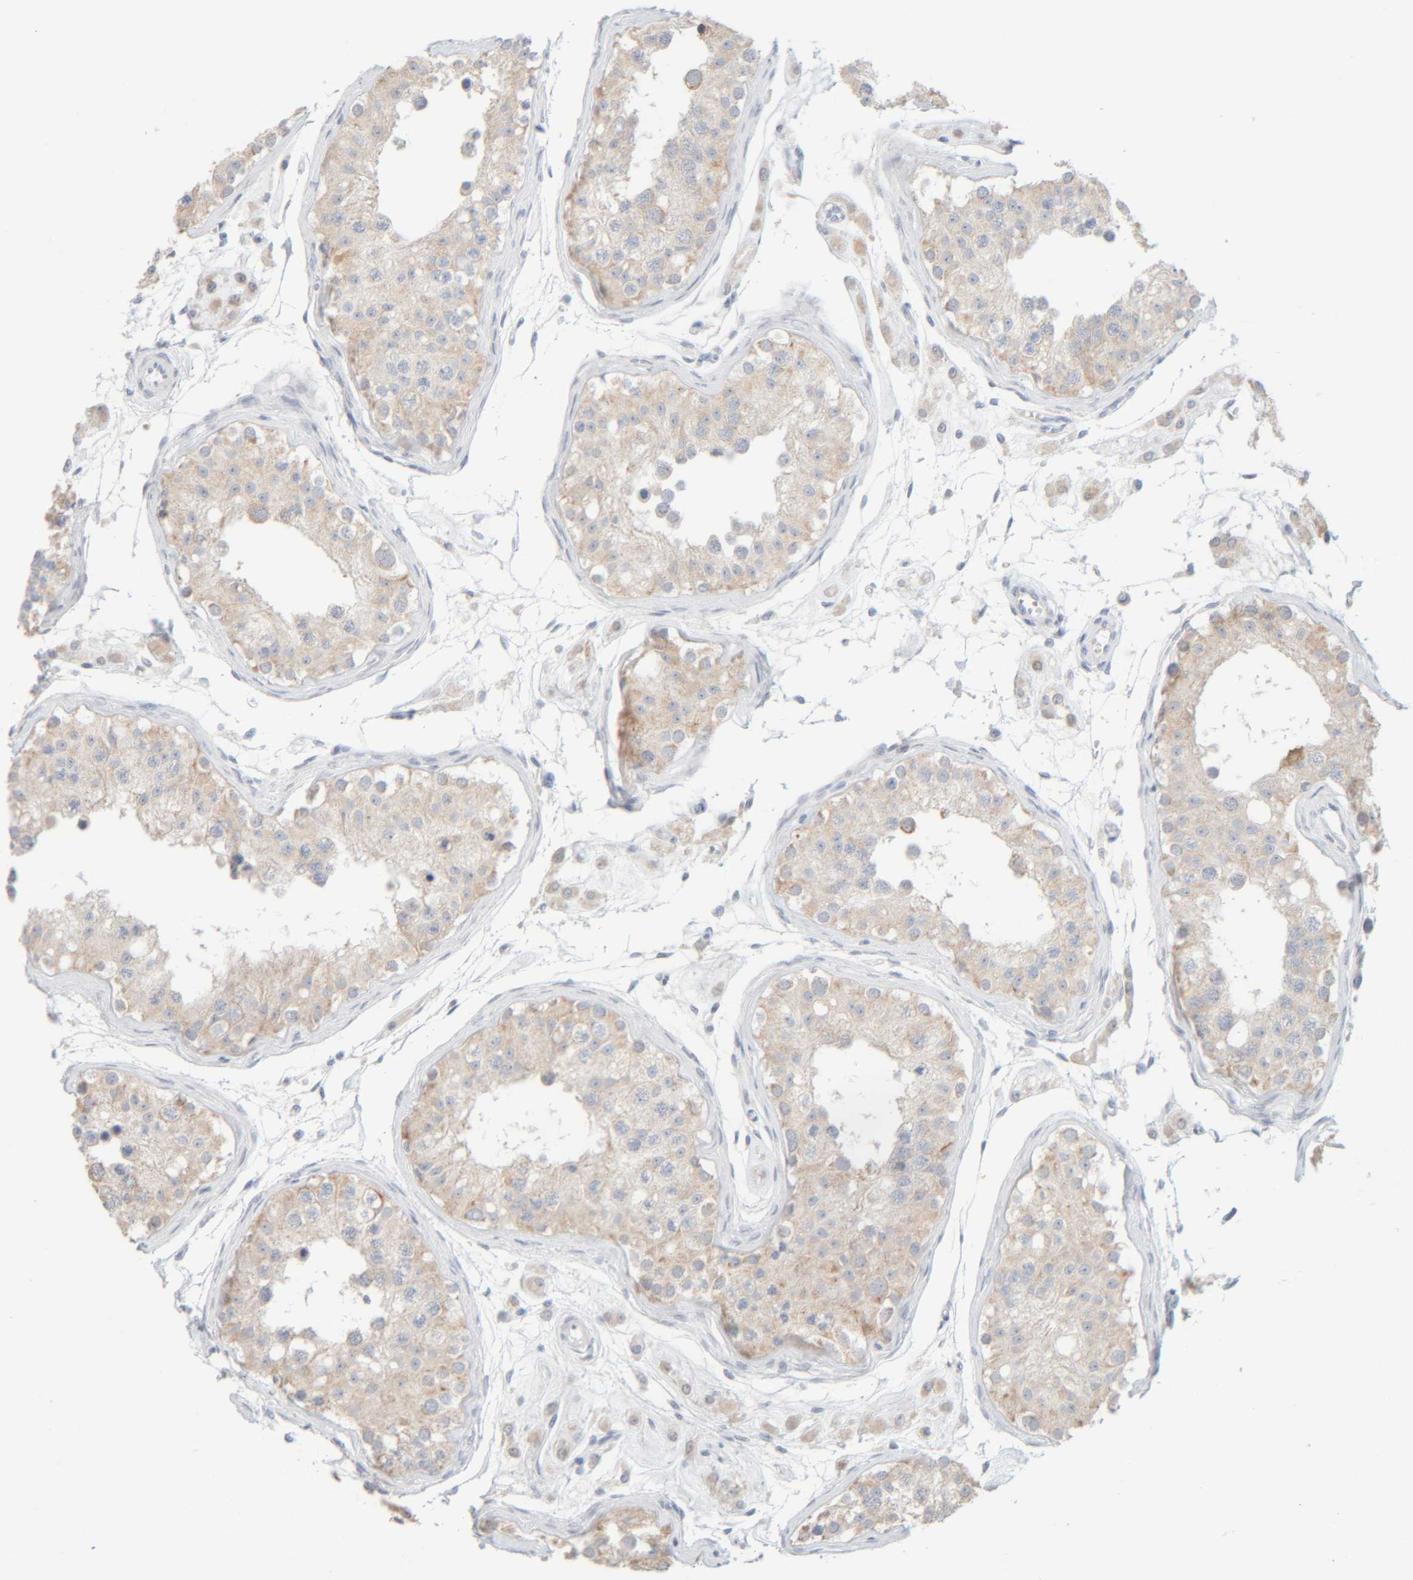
{"staining": {"intensity": "weak", "quantity": "<25%", "location": "cytoplasmic/membranous"}, "tissue": "testis", "cell_type": "Cells in seminiferous ducts", "image_type": "normal", "snomed": [{"axis": "morphology", "description": "Normal tissue, NOS"}, {"axis": "morphology", "description": "Adenocarcinoma, metastatic, NOS"}, {"axis": "topography", "description": "Testis"}], "caption": "Testis stained for a protein using immunohistochemistry (IHC) demonstrates no staining cells in seminiferous ducts.", "gene": "RIDA", "patient": {"sex": "male", "age": 26}}